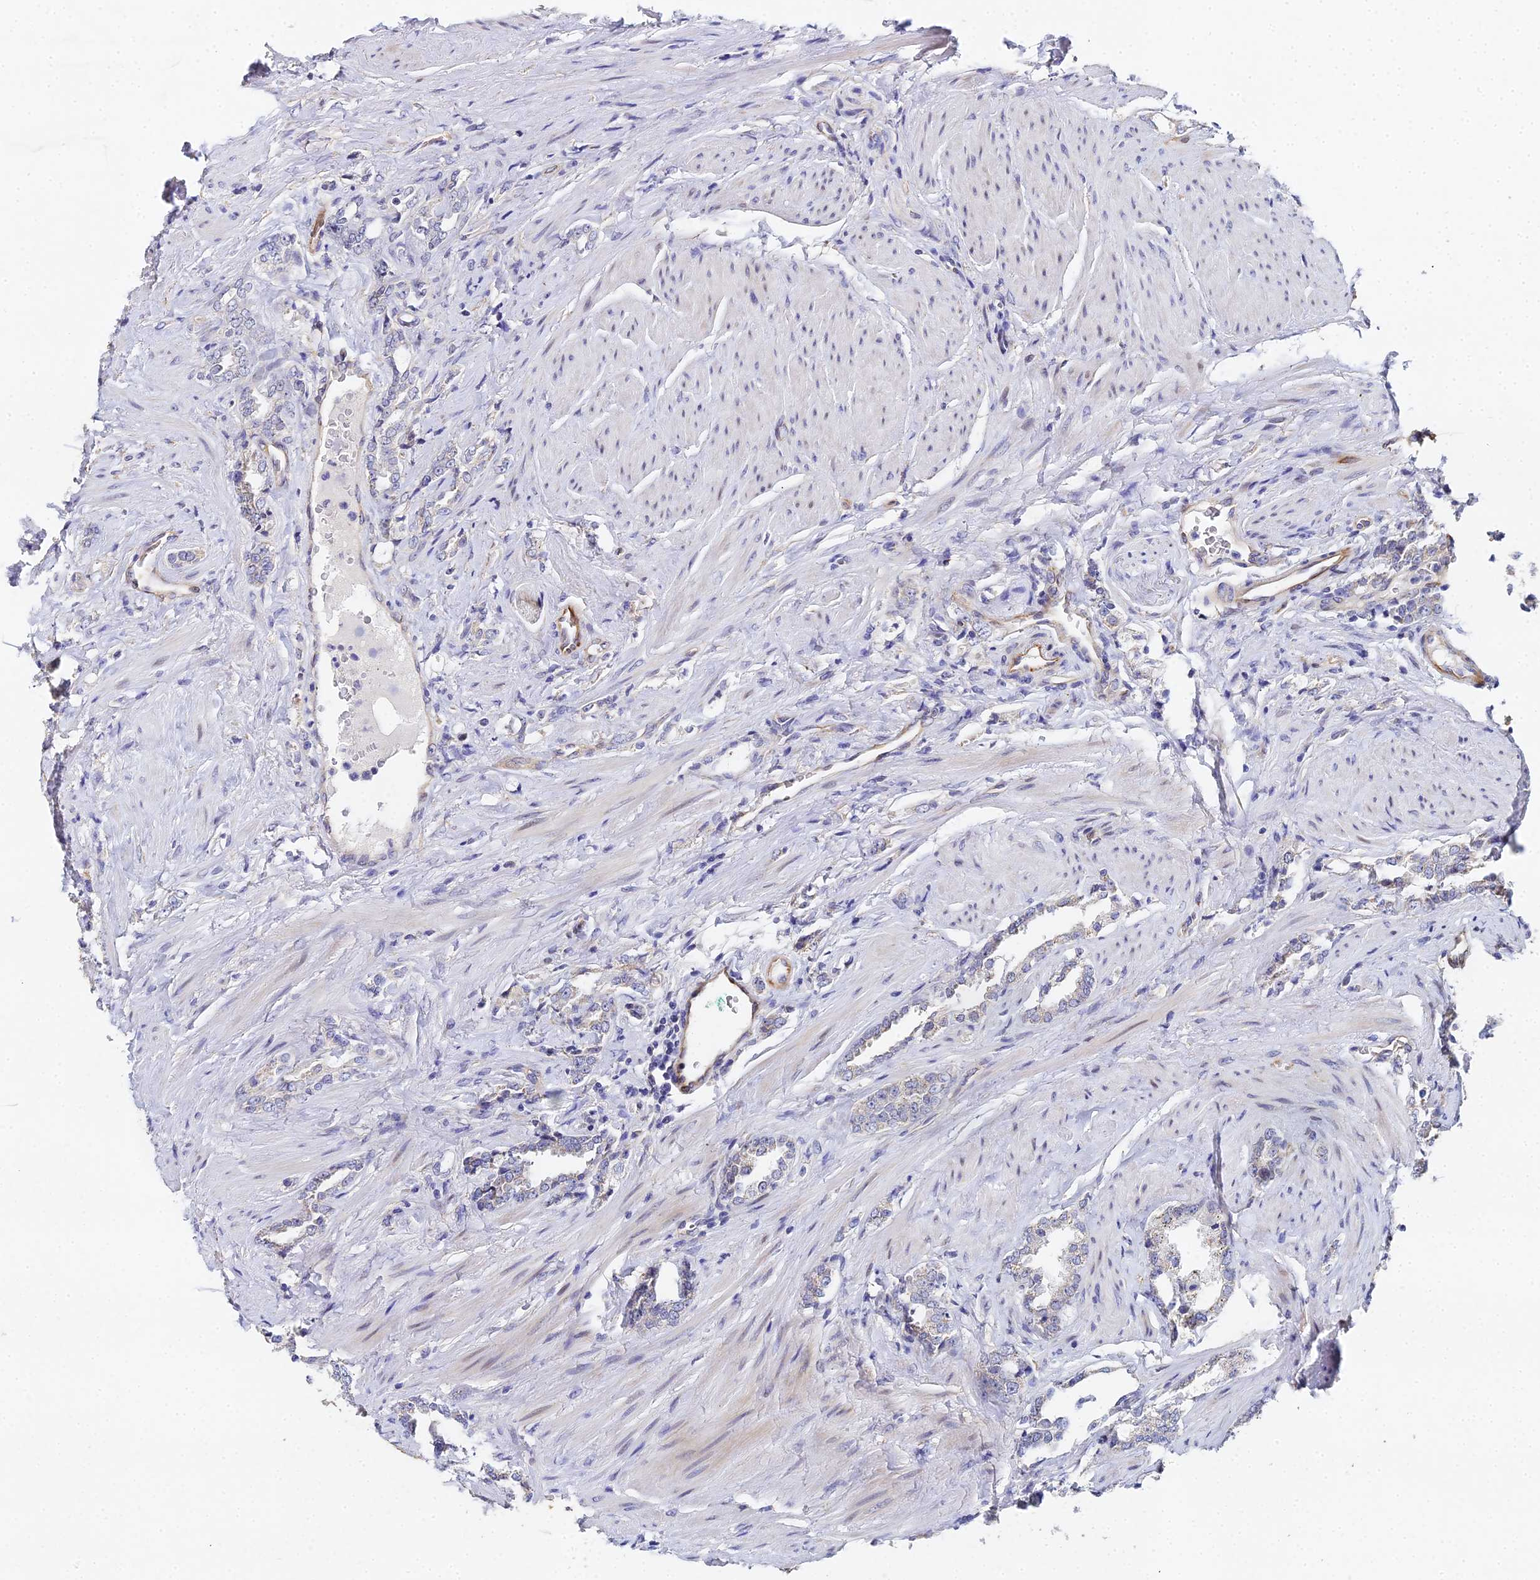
{"staining": {"intensity": "weak", "quantity": "<25%", "location": "cytoplasmic/membranous"}, "tissue": "prostate cancer", "cell_type": "Tumor cells", "image_type": "cancer", "snomed": [{"axis": "morphology", "description": "Adenocarcinoma, High grade"}, {"axis": "topography", "description": "Prostate"}], "caption": "Tumor cells show no significant protein expression in prostate adenocarcinoma (high-grade).", "gene": "ENSG00000268674", "patient": {"sex": "male", "age": 64}}